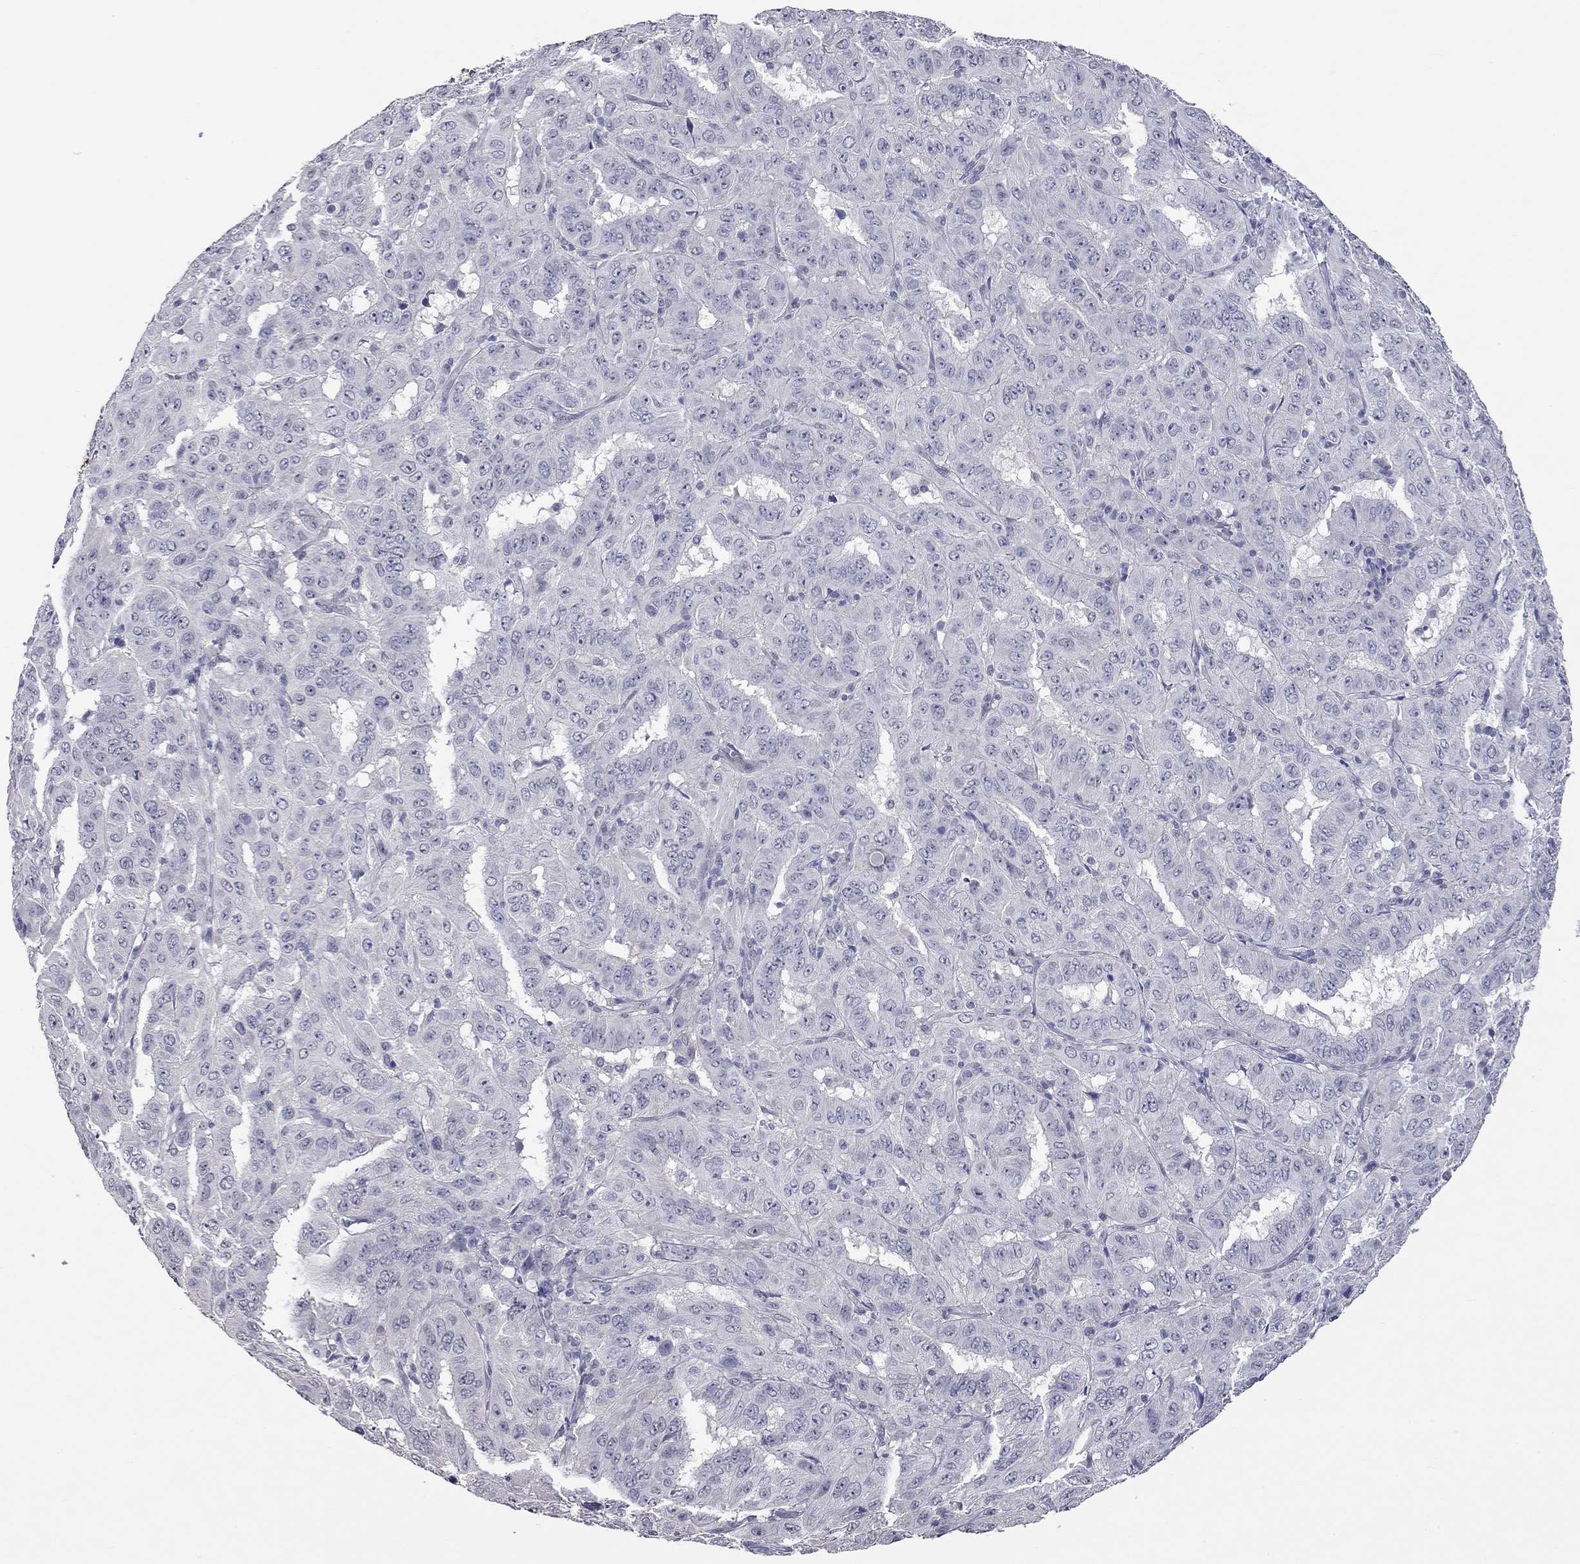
{"staining": {"intensity": "negative", "quantity": "none", "location": "none"}, "tissue": "pancreatic cancer", "cell_type": "Tumor cells", "image_type": "cancer", "snomed": [{"axis": "morphology", "description": "Adenocarcinoma, NOS"}, {"axis": "topography", "description": "Pancreas"}], "caption": "Tumor cells show no significant positivity in pancreatic cancer.", "gene": "SHOC2", "patient": {"sex": "male", "age": 63}}